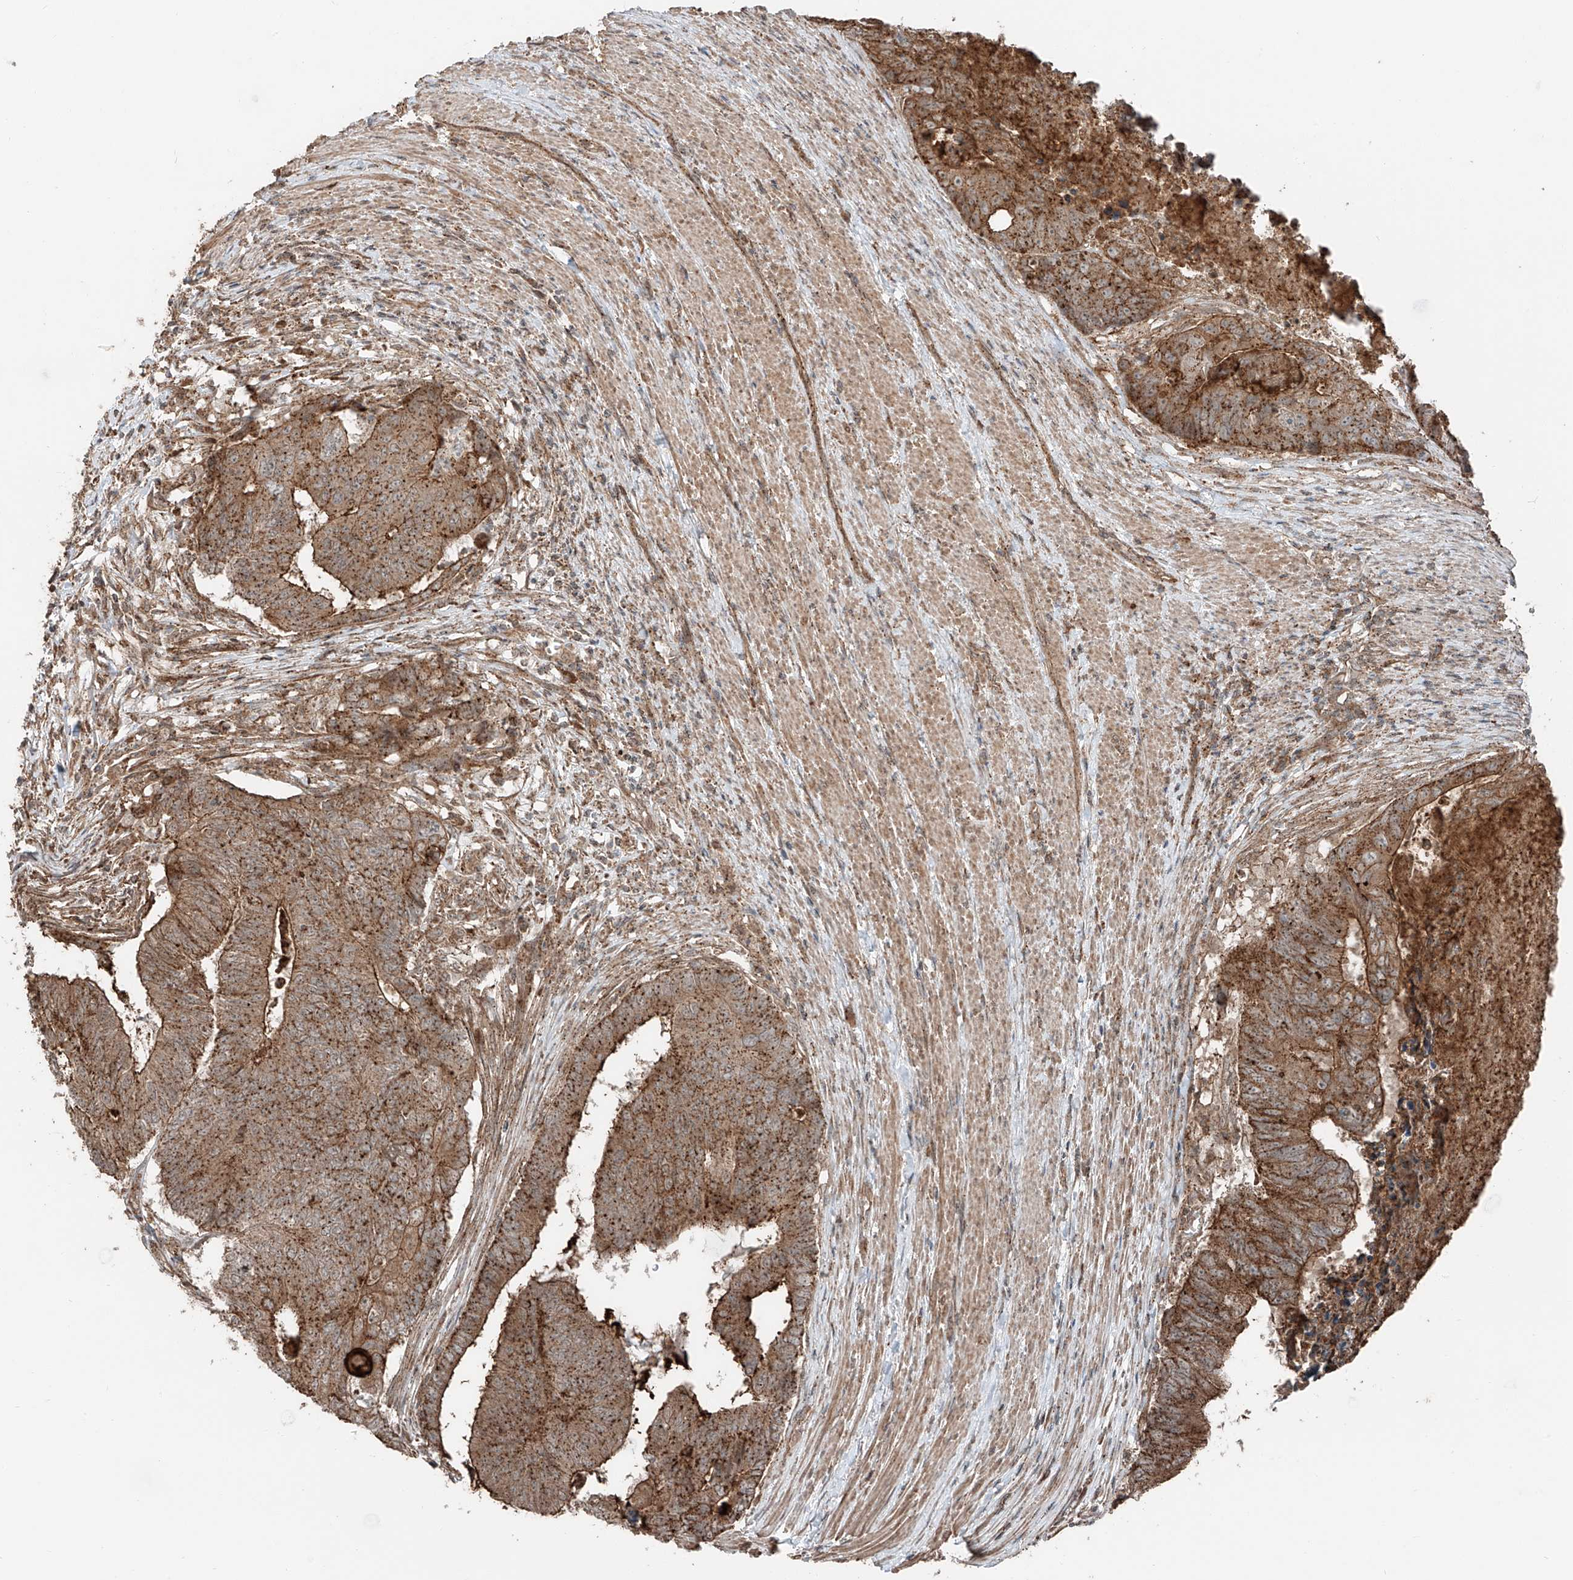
{"staining": {"intensity": "moderate", "quantity": ">75%", "location": "cytoplasmic/membranous"}, "tissue": "colorectal cancer", "cell_type": "Tumor cells", "image_type": "cancer", "snomed": [{"axis": "morphology", "description": "Adenocarcinoma, NOS"}, {"axis": "topography", "description": "Colon"}], "caption": "Protein expression analysis of colorectal adenocarcinoma reveals moderate cytoplasmic/membranous expression in about >75% of tumor cells.", "gene": "CEP162", "patient": {"sex": "female", "age": 67}}